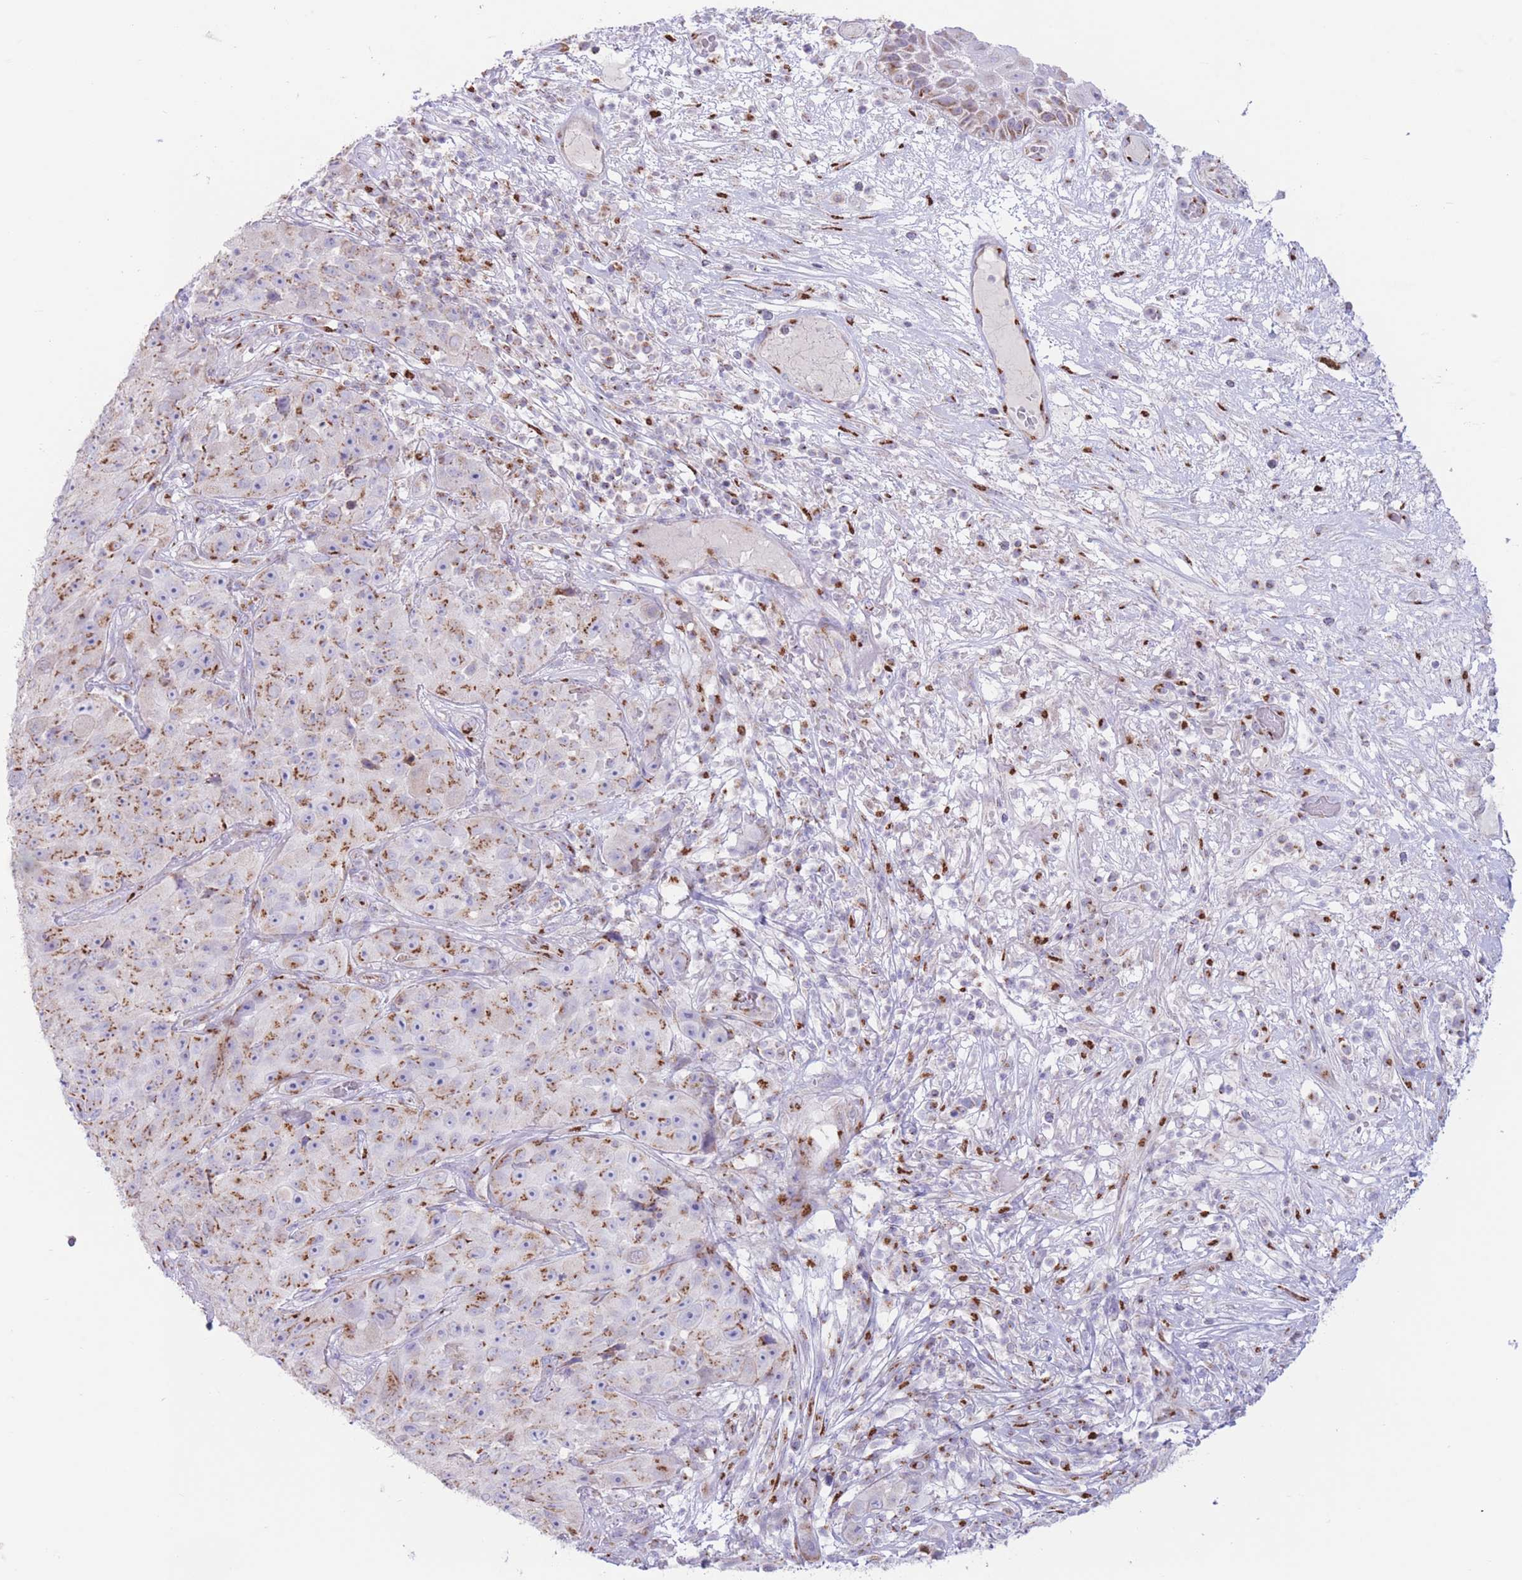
{"staining": {"intensity": "moderate", "quantity": ">75%", "location": "cytoplasmic/membranous"}, "tissue": "skin cancer", "cell_type": "Tumor cells", "image_type": "cancer", "snomed": [{"axis": "morphology", "description": "Squamous cell carcinoma, NOS"}, {"axis": "topography", "description": "Skin"}], "caption": "Skin squamous cell carcinoma tissue shows moderate cytoplasmic/membranous positivity in approximately >75% of tumor cells, visualized by immunohistochemistry.", "gene": "MPND", "patient": {"sex": "female", "age": 87}}